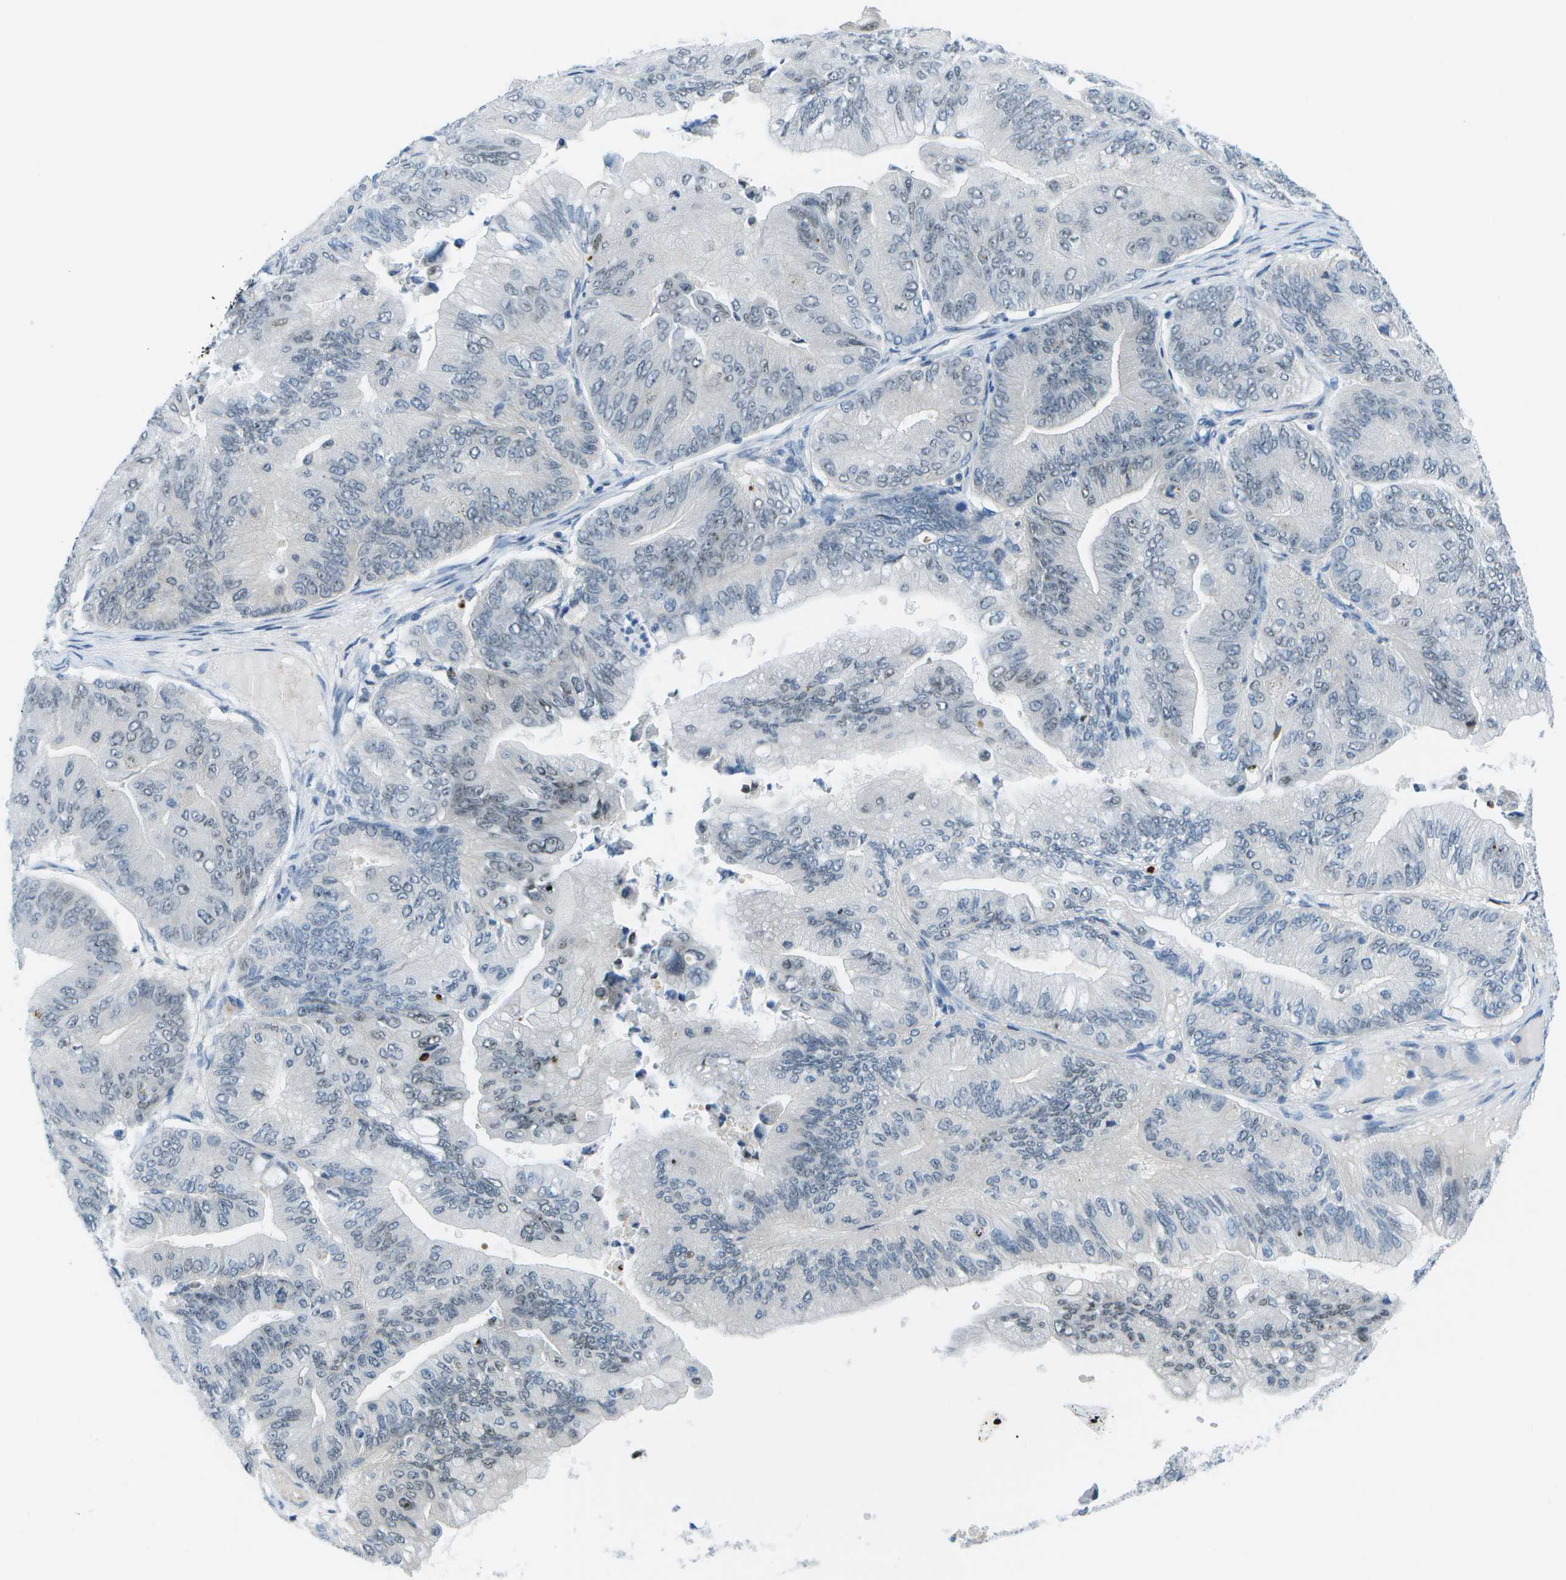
{"staining": {"intensity": "weak", "quantity": "<25%", "location": "nuclear"}, "tissue": "ovarian cancer", "cell_type": "Tumor cells", "image_type": "cancer", "snomed": [{"axis": "morphology", "description": "Cystadenocarcinoma, mucinous, NOS"}, {"axis": "topography", "description": "Ovary"}], "caption": "Mucinous cystadenocarcinoma (ovarian) stained for a protein using immunohistochemistry exhibits no expression tumor cells.", "gene": "PITHD1", "patient": {"sex": "female", "age": 61}}